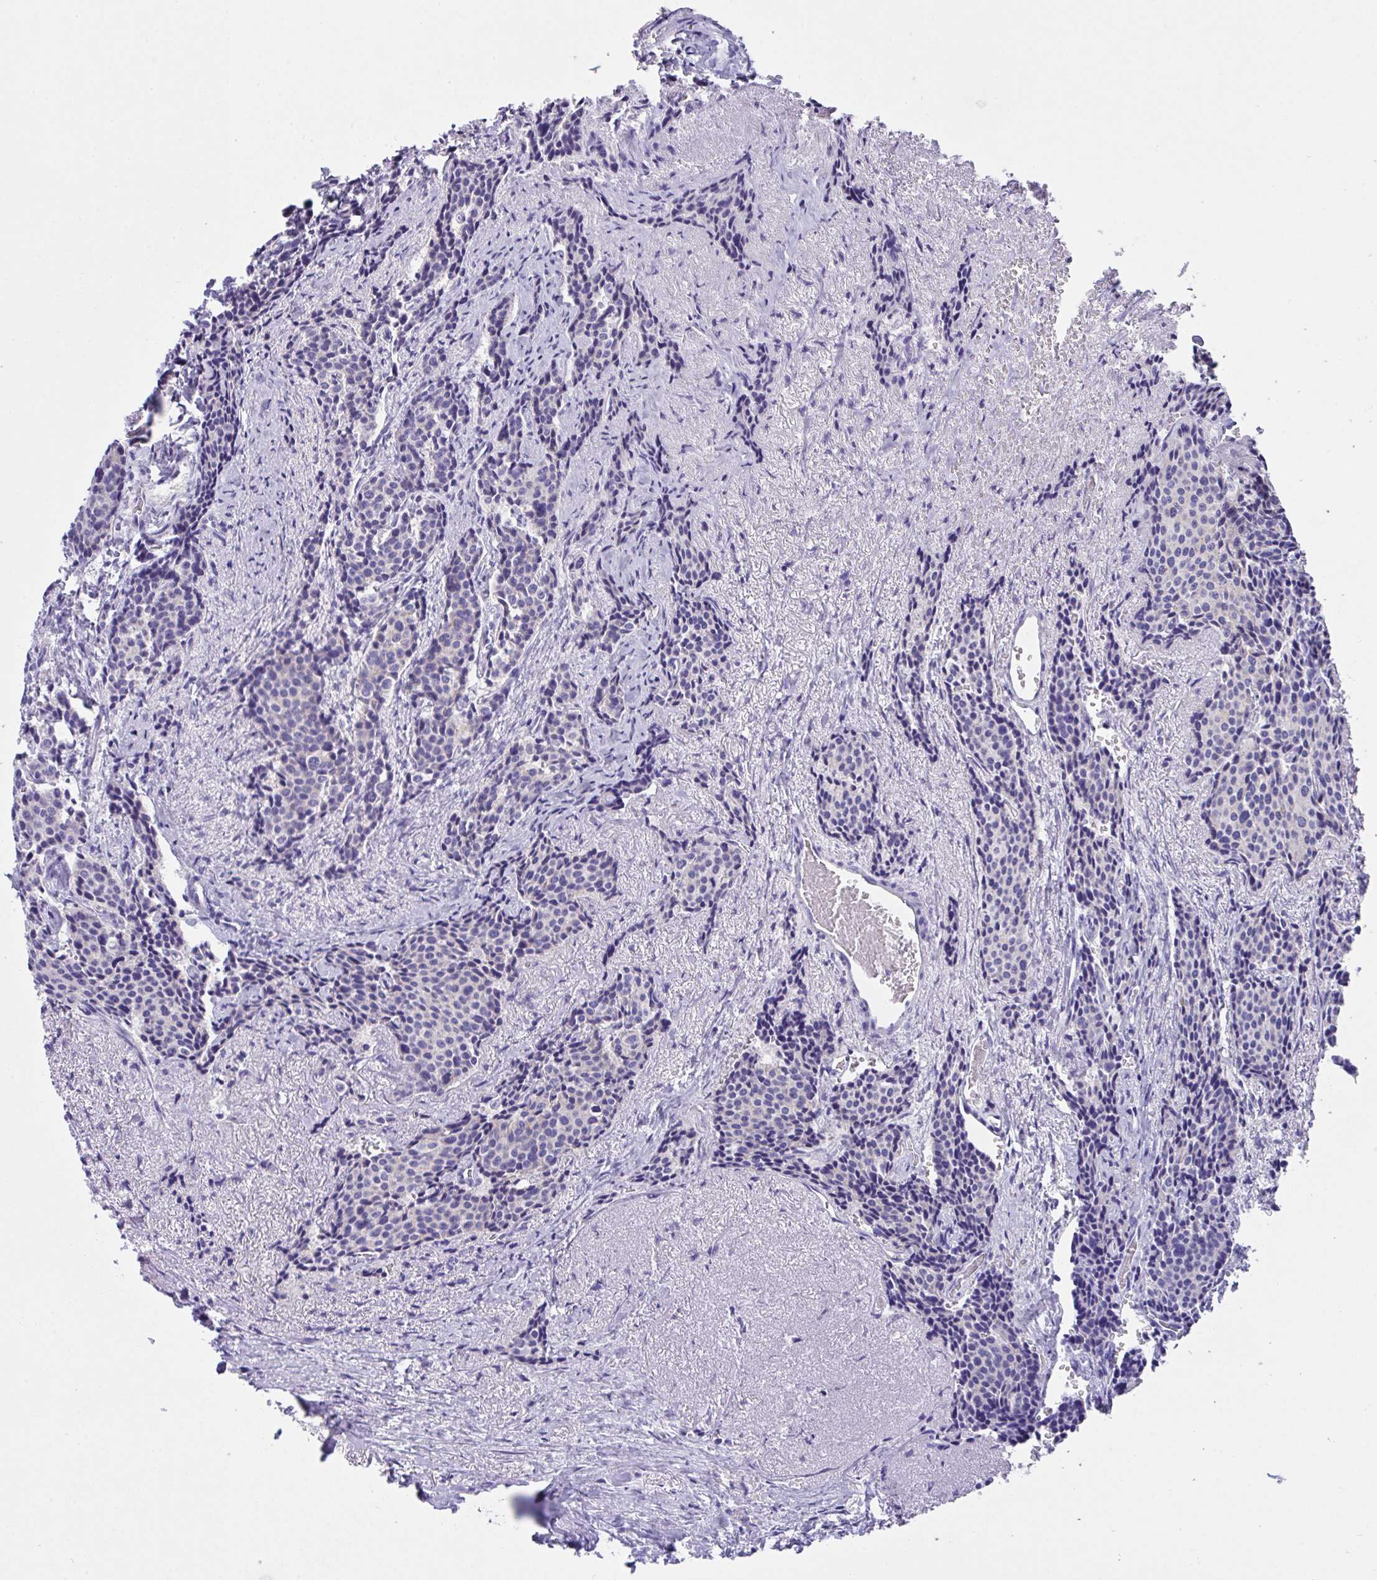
{"staining": {"intensity": "negative", "quantity": "none", "location": "none"}, "tissue": "carcinoid", "cell_type": "Tumor cells", "image_type": "cancer", "snomed": [{"axis": "morphology", "description": "Carcinoid, malignant, NOS"}, {"axis": "topography", "description": "Small intestine"}], "caption": "Carcinoid was stained to show a protein in brown. There is no significant staining in tumor cells.", "gene": "TMEM106B", "patient": {"sex": "male", "age": 73}}